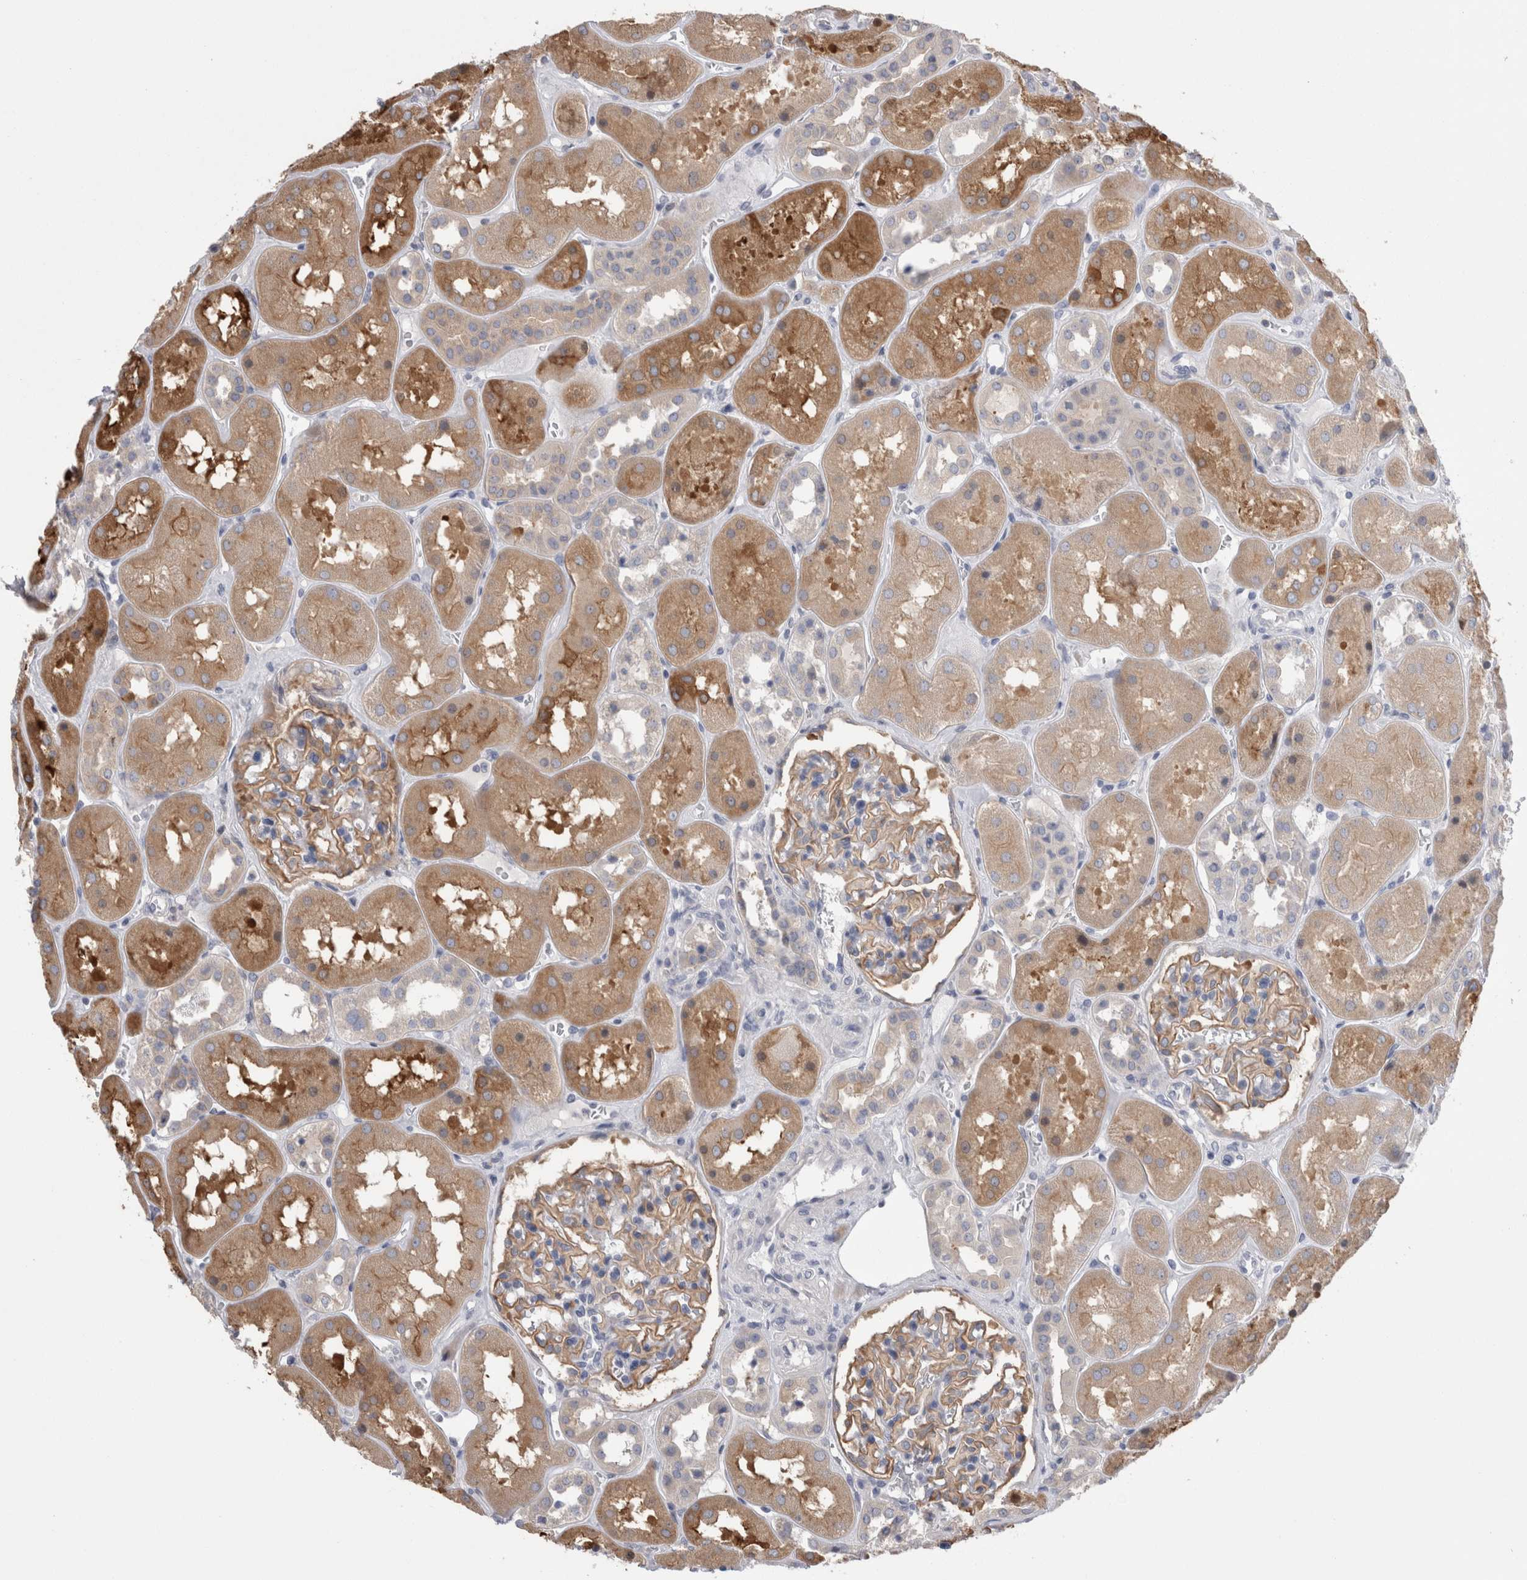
{"staining": {"intensity": "weak", "quantity": ">75%", "location": "cytoplasmic/membranous"}, "tissue": "kidney", "cell_type": "Cells in glomeruli", "image_type": "normal", "snomed": [{"axis": "morphology", "description": "Normal tissue, NOS"}, {"axis": "topography", "description": "Kidney"}], "caption": "Cells in glomeruli demonstrate weak cytoplasmic/membranous positivity in about >75% of cells in normal kidney.", "gene": "DCTN6", "patient": {"sex": "male", "age": 70}}